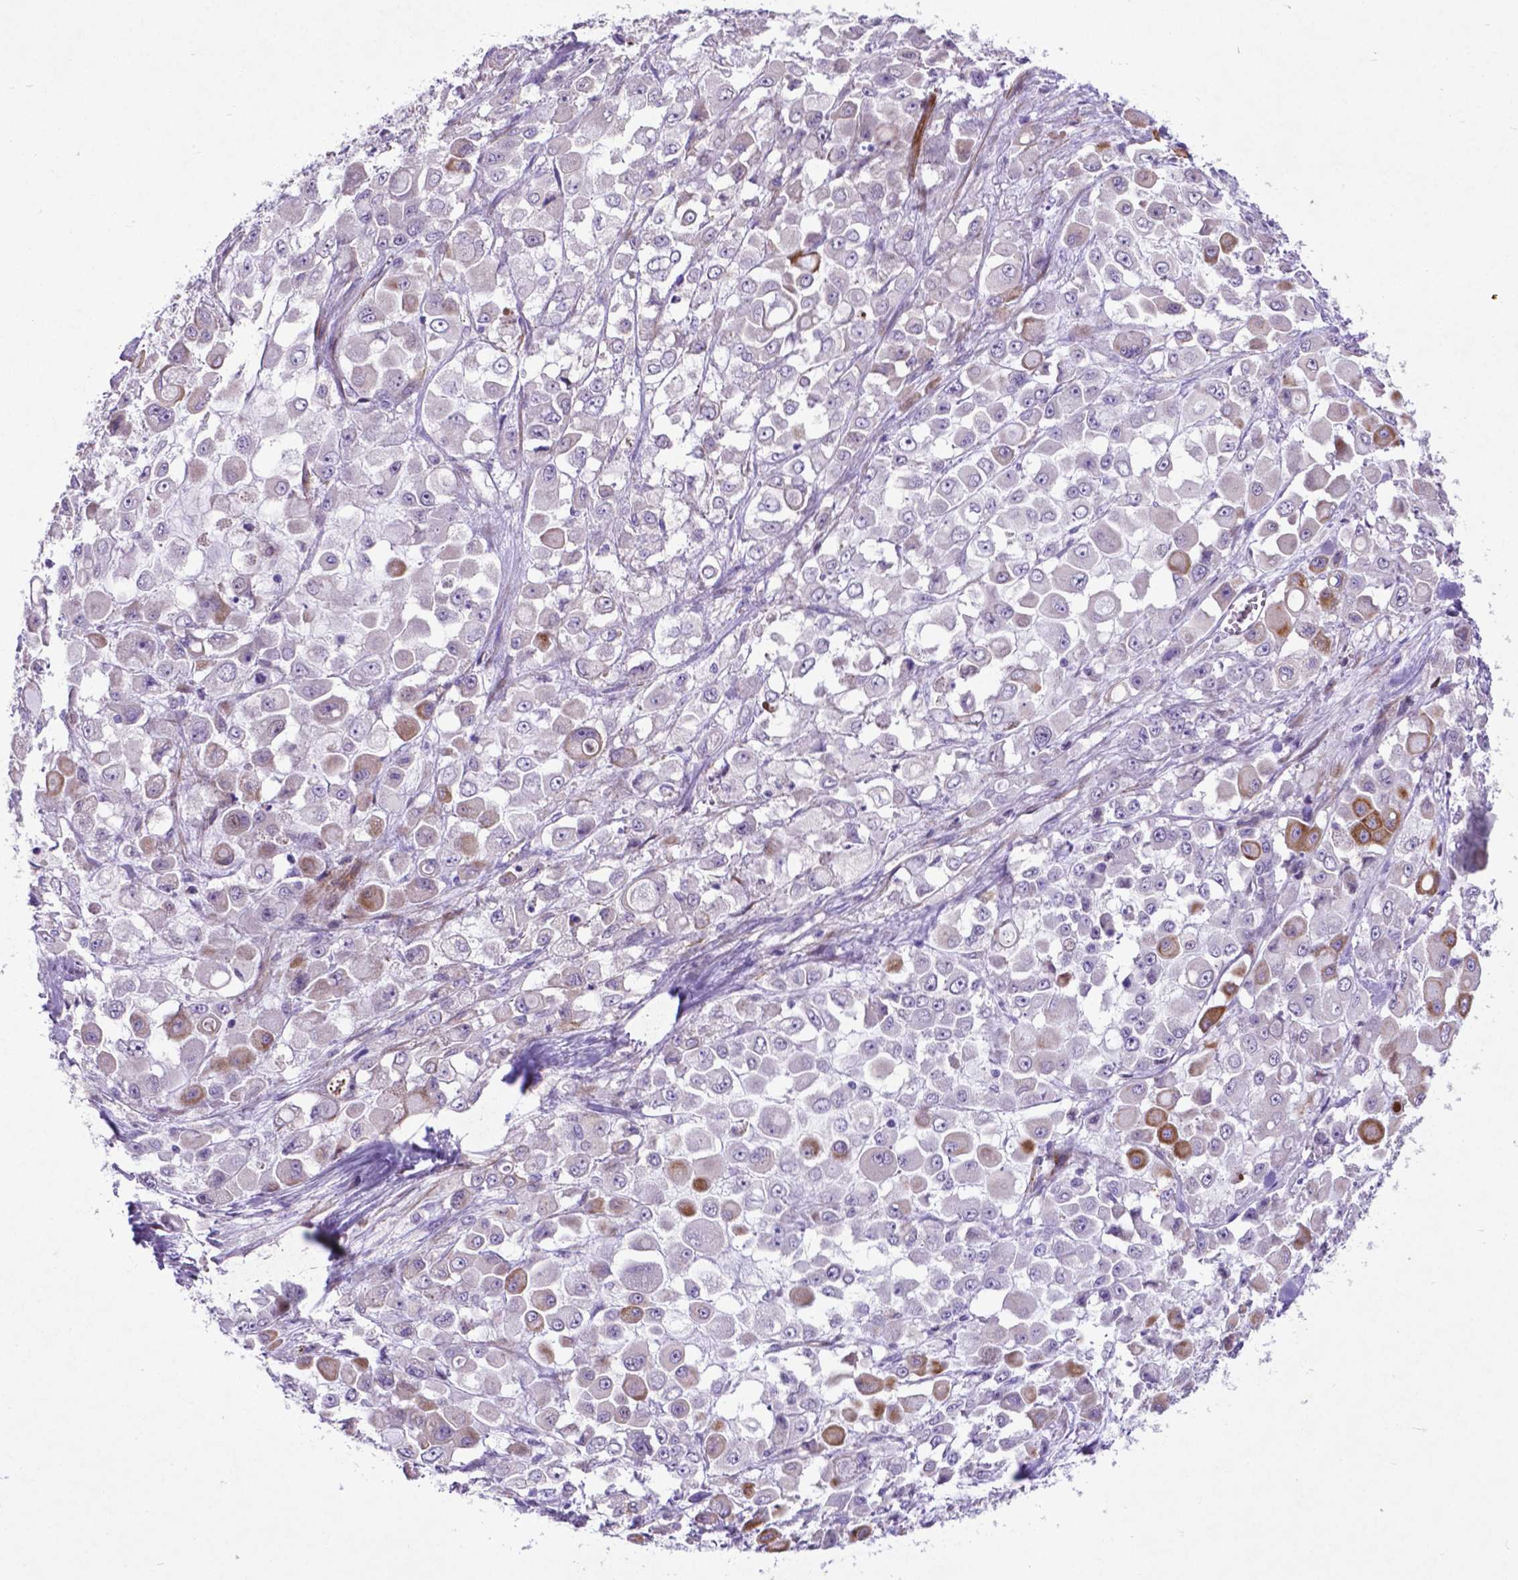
{"staining": {"intensity": "moderate", "quantity": "<25%", "location": "cytoplasmic/membranous"}, "tissue": "stomach cancer", "cell_type": "Tumor cells", "image_type": "cancer", "snomed": [{"axis": "morphology", "description": "Adenocarcinoma, NOS"}, {"axis": "topography", "description": "Stomach"}], "caption": "DAB (3,3'-diaminobenzidine) immunohistochemical staining of stomach cancer (adenocarcinoma) exhibits moderate cytoplasmic/membranous protein staining in approximately <25% of tumor cells.", "gene": "PFKFB4", "patient": {"sex": "female", "age": 76}}